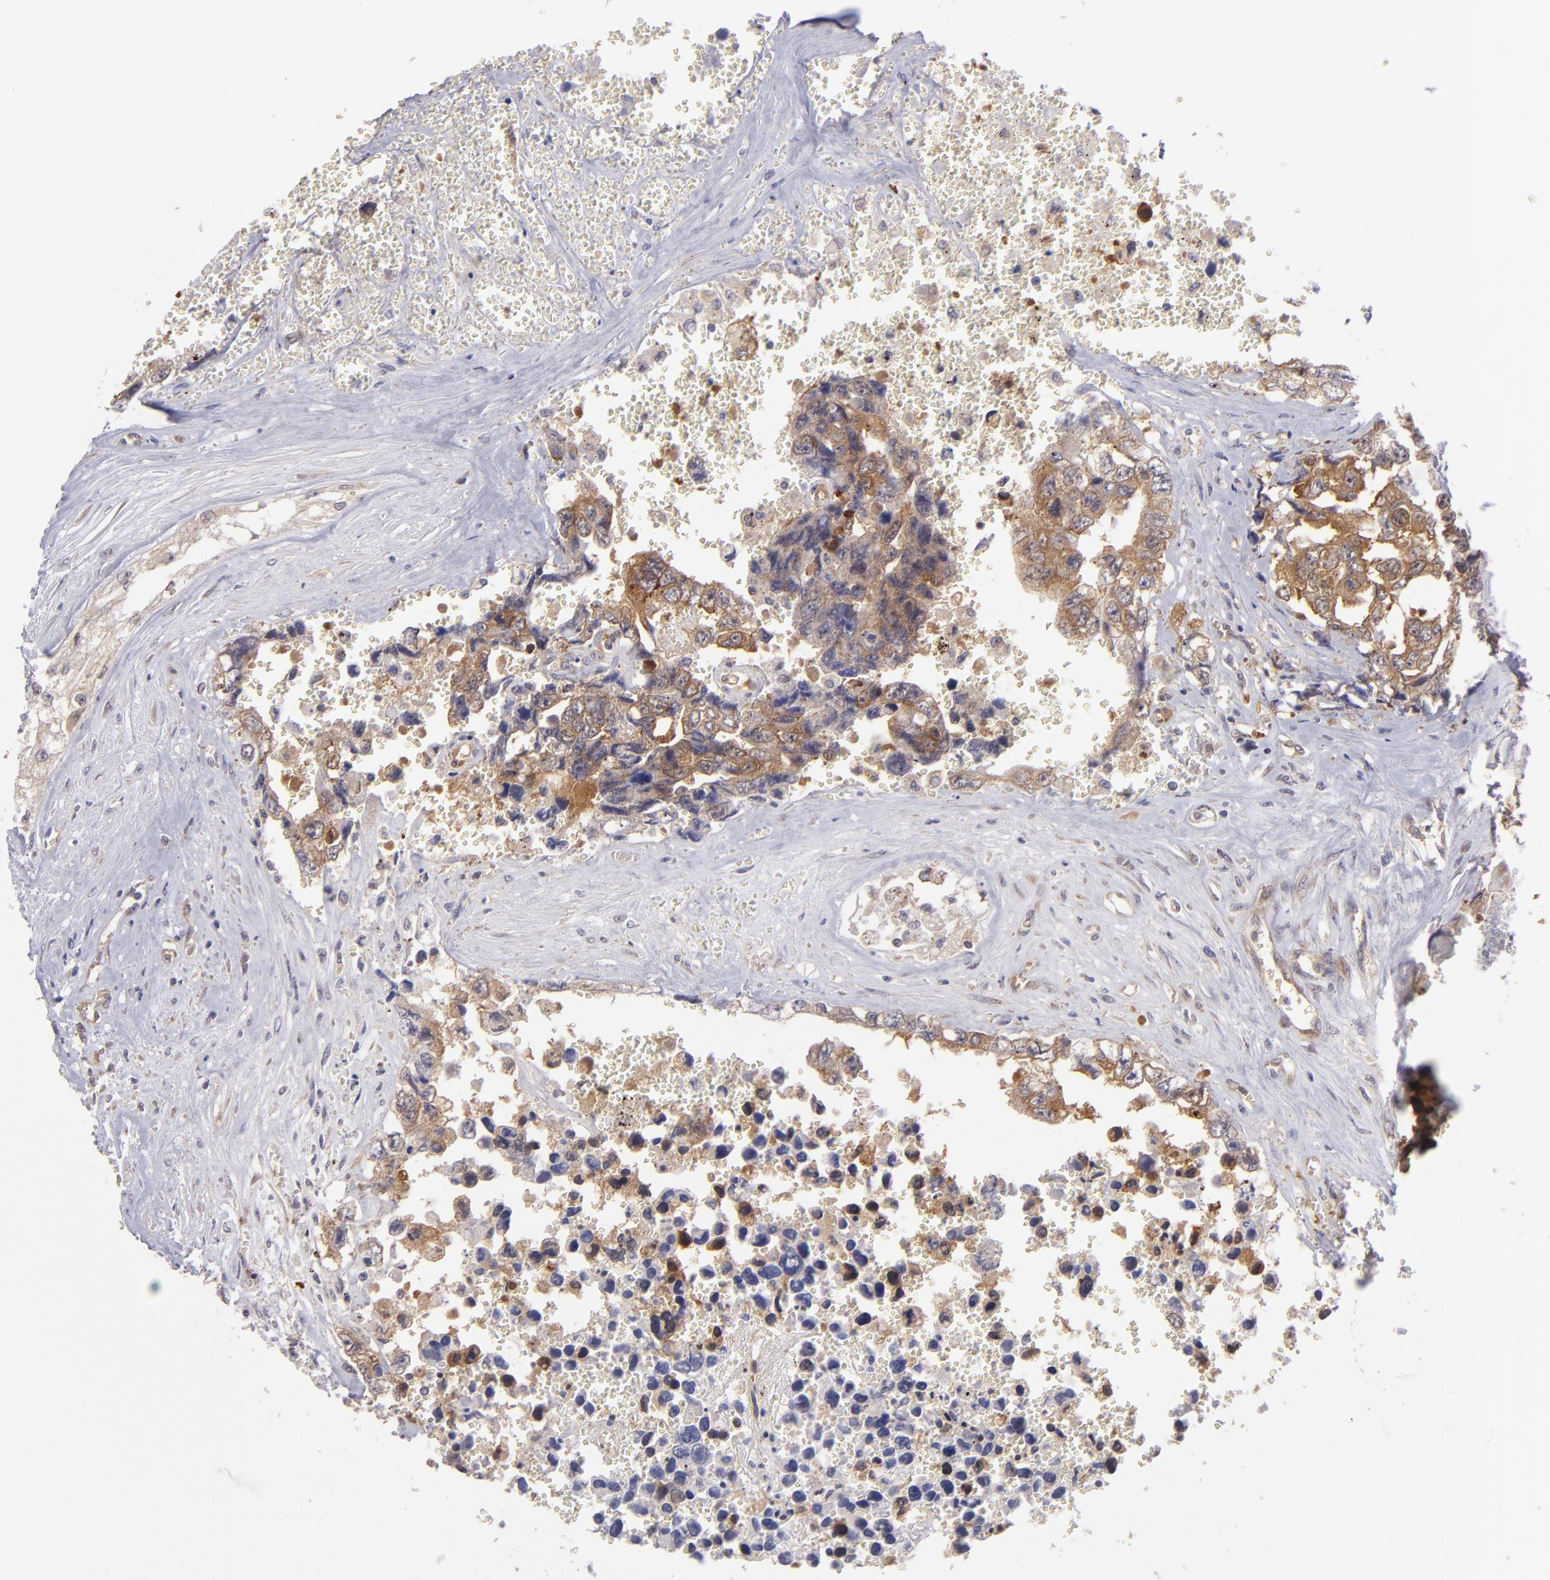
{"staining": {"intensity": "moderate", "quantity": ">75%", "location": "cytoplasmic/membranous"}, "tissue": "testis cancer", "cell_type": "Tumor cells", "image_type": "cancer", "snomed": [{"axis": "morphology", "description": "Carcinoma, Embryonal, NOS"}, {"axis": "topography", "description": "Testis"}], "caption": "The immunohistochemical stain shows moderate cytoplasmic/membranous staining in tumor cells of testis cancer tissue.", "gene": "PTPN13", "patient": {"sex": "male", "age": 31}}